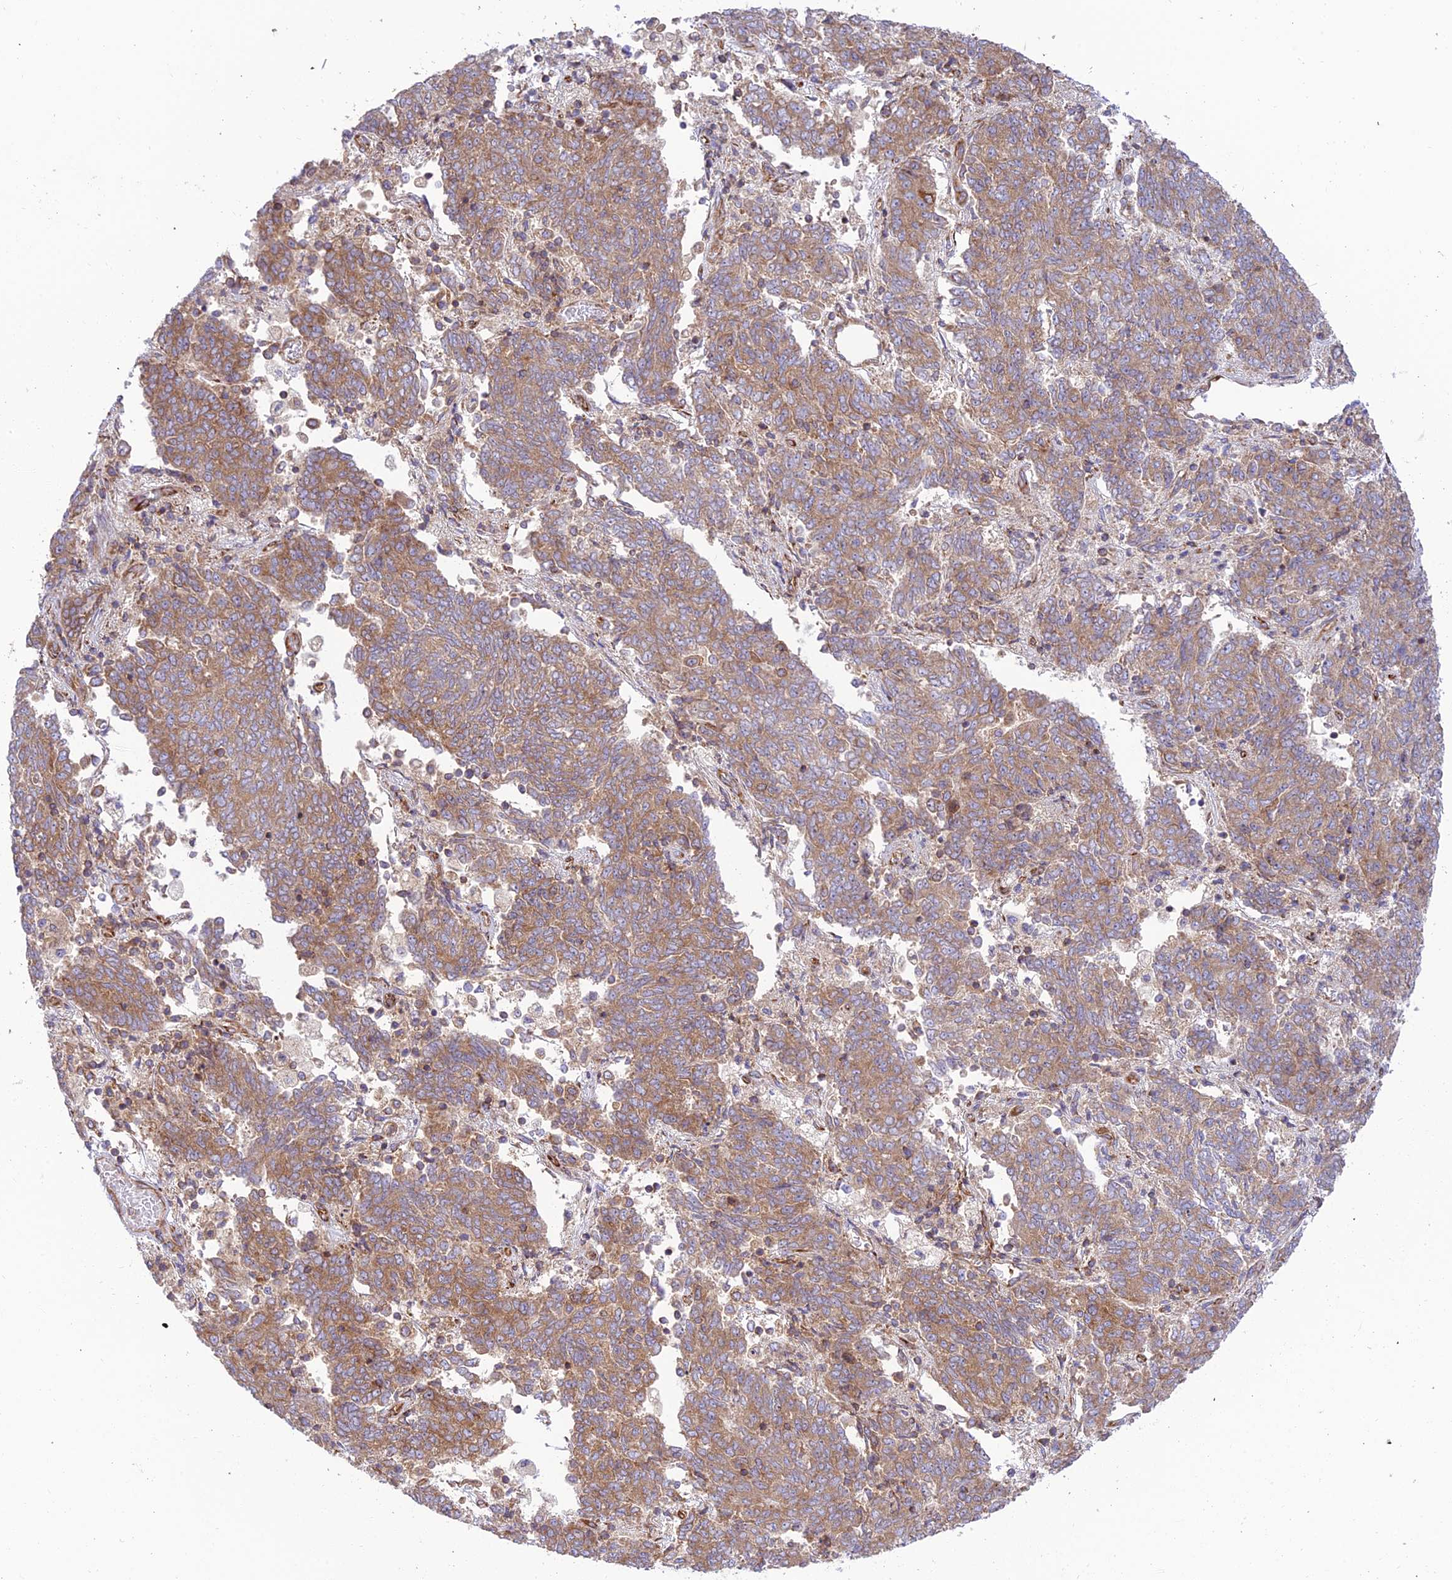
{"staining": {"intensity": "moderate", "quantity": ">75%", "location": "cytoplasmic/membranous"}, "tissue": "endometrial cancer", "cell_type": "Tumor cells", "image_type": "cancer", "snomed": [{"axis": "morphology", "description": "Adenocarcinoma, NOS"}, {"axis": "topography", "description": "Endometrium"}], "caption": "Human endometrial cancer stained for a protein (brown) exhibits moderate cytoplasmic/membranous positive staining in about >75% of tumor cells.", "gene": "PIMREG", "patient": {"sex": "female", "age": 80}}